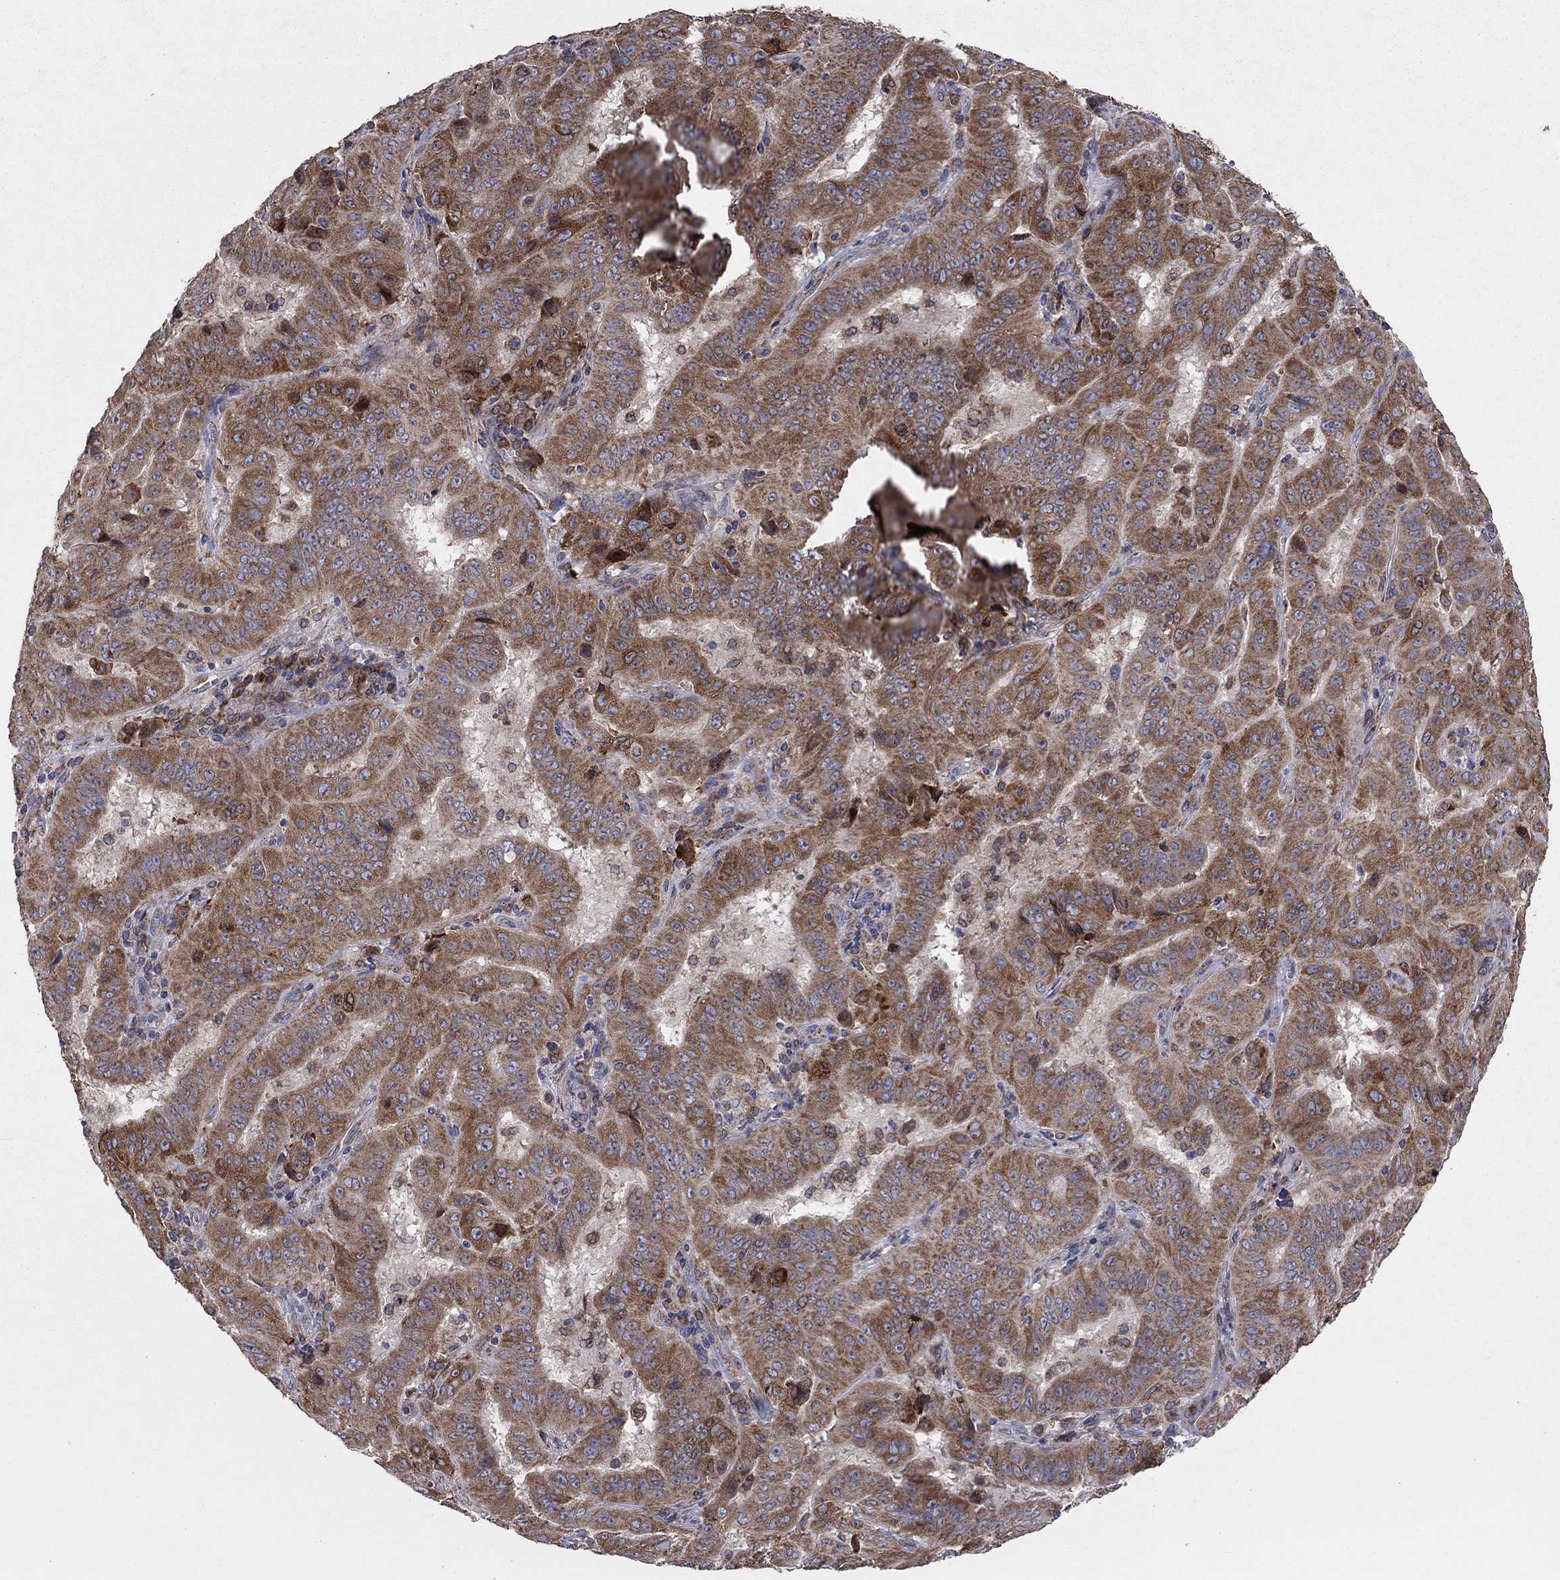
{"staining": {"intensity": "strong", "quantity": ">75%", "location": "cytoplasmic/membranous"}, "tissue": "pancreatic cancer", "cell_type": "Tumor cells", "image_type": "cancer", "snomed": [{"axis": "morphology", "description": "Adenocarcinoma, NOS"}, {"axis": "topography", "description": "Pancreas"}], "caption": "Brown immunohistochemical staining in pancreatic cancer (adenocarcinoma) displays strong cytoplasmic/membranous expression in approximately >75% of tumor cells. (IHC, brightfield microscopy, high magnification).", "gene": "NCEH1", "patient": {"sex": "male", "age": 63}}